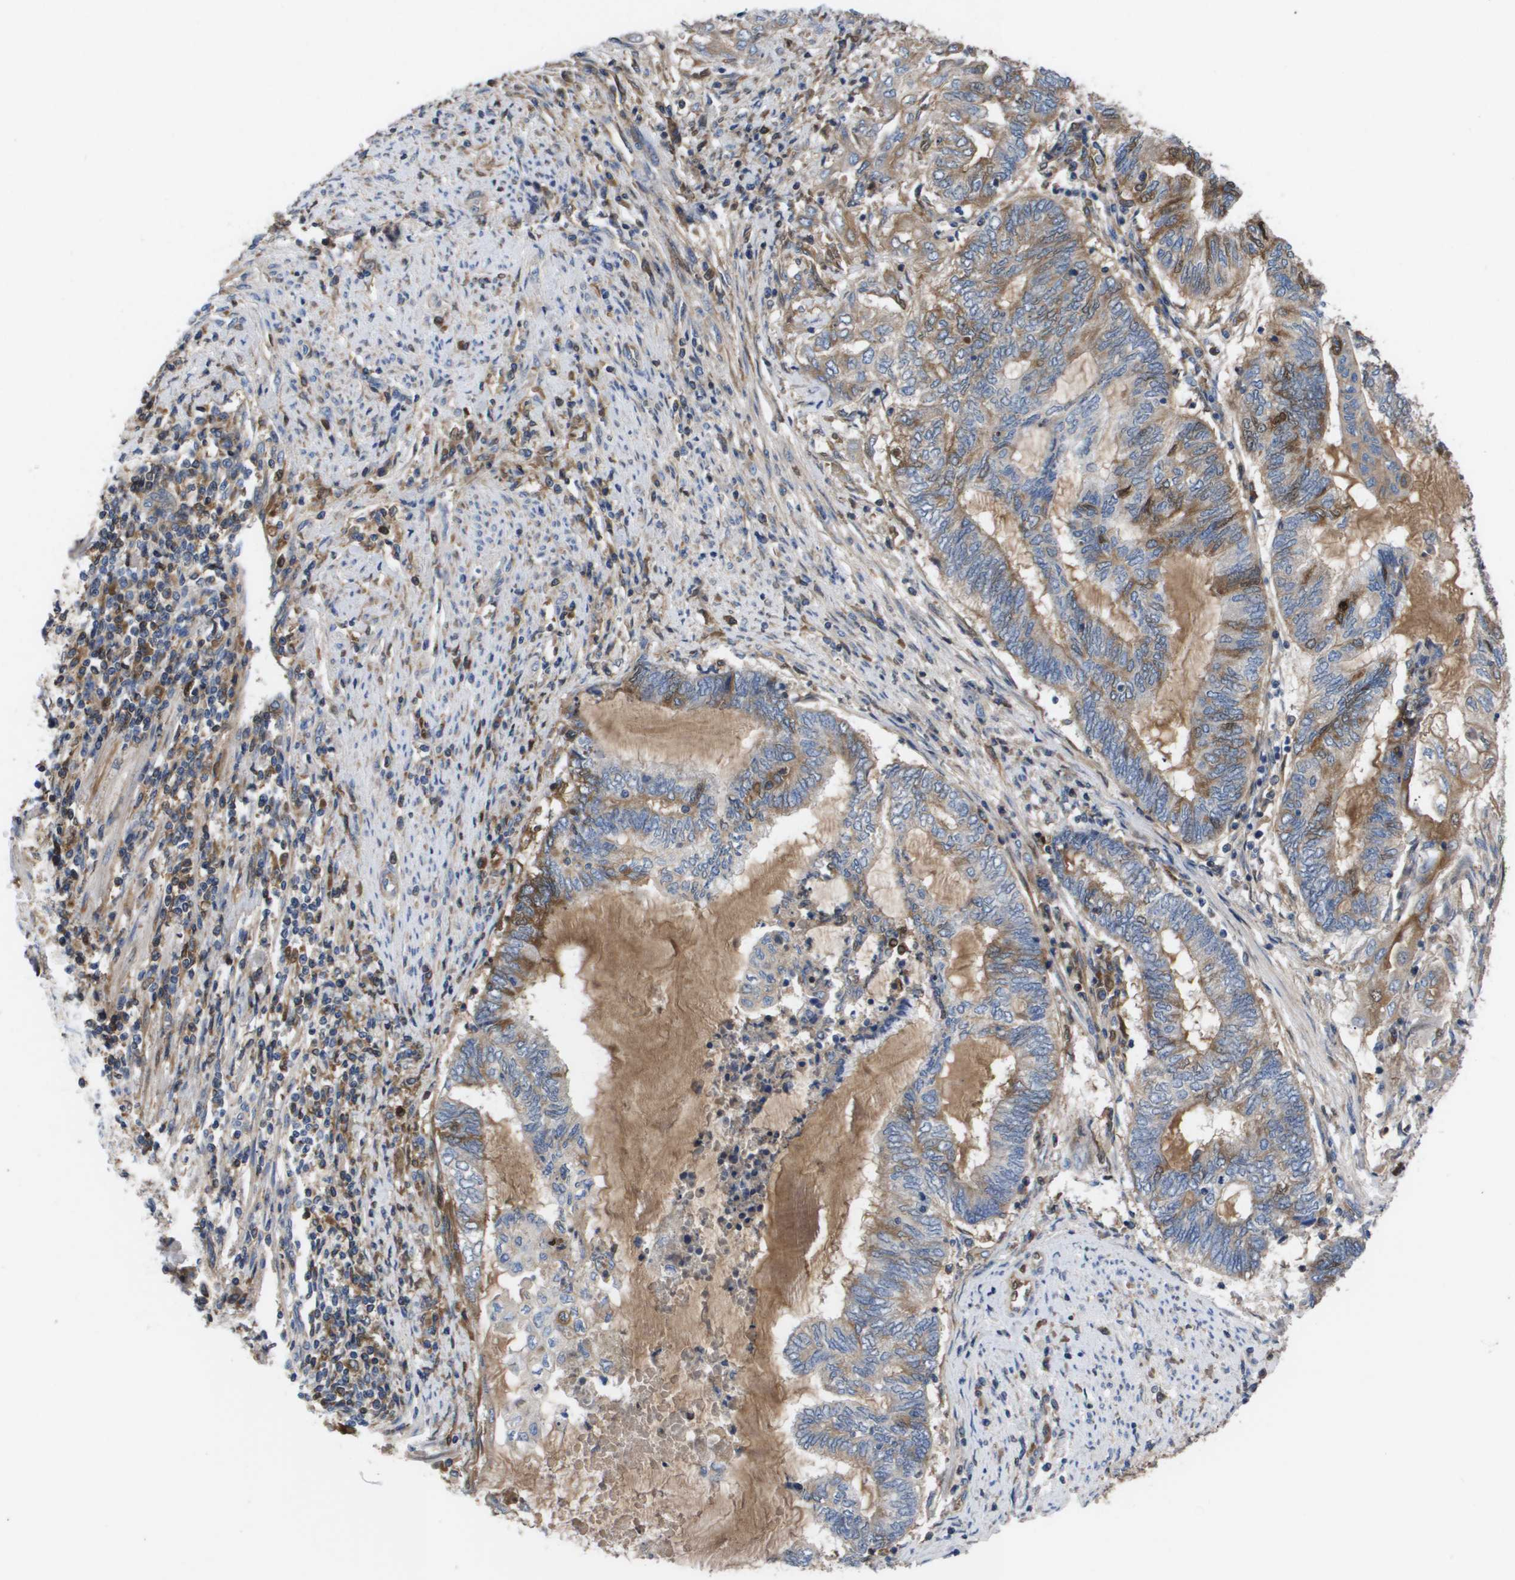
{"staining": {"intensity": "moderate", "quantity": "25%-75%", "location": "cytoplasmic/membranous"}, "tissue": "endometrial cancer", "cell_type": "Tumor cells", "image_type": "cancer", "snomed": [{"axis": "morphology", "description": "Adenocarcinoma, NOS"}, {"axis": "topography", "description": "Uterus"}, {"axis": "topography", "description": "Endometrium"}], "caption": "Immunohistochemistry (IHC) staining of endometrial cancer (adenocarcinoma), which demonstrates medium levels of moderate cytoplasmic/membranous staining in about 25%-75% of tumor cells indicating moderate cytoplasmic/membranous protein expression. The staining was performed using DAB (3,3'-diaminobenzidine) (brown) for protein detection and nuclei were counterstained in hematoxylin (blue).", "gene": "SERPINA6", "patient": {"sex": "female", "age": 70}}